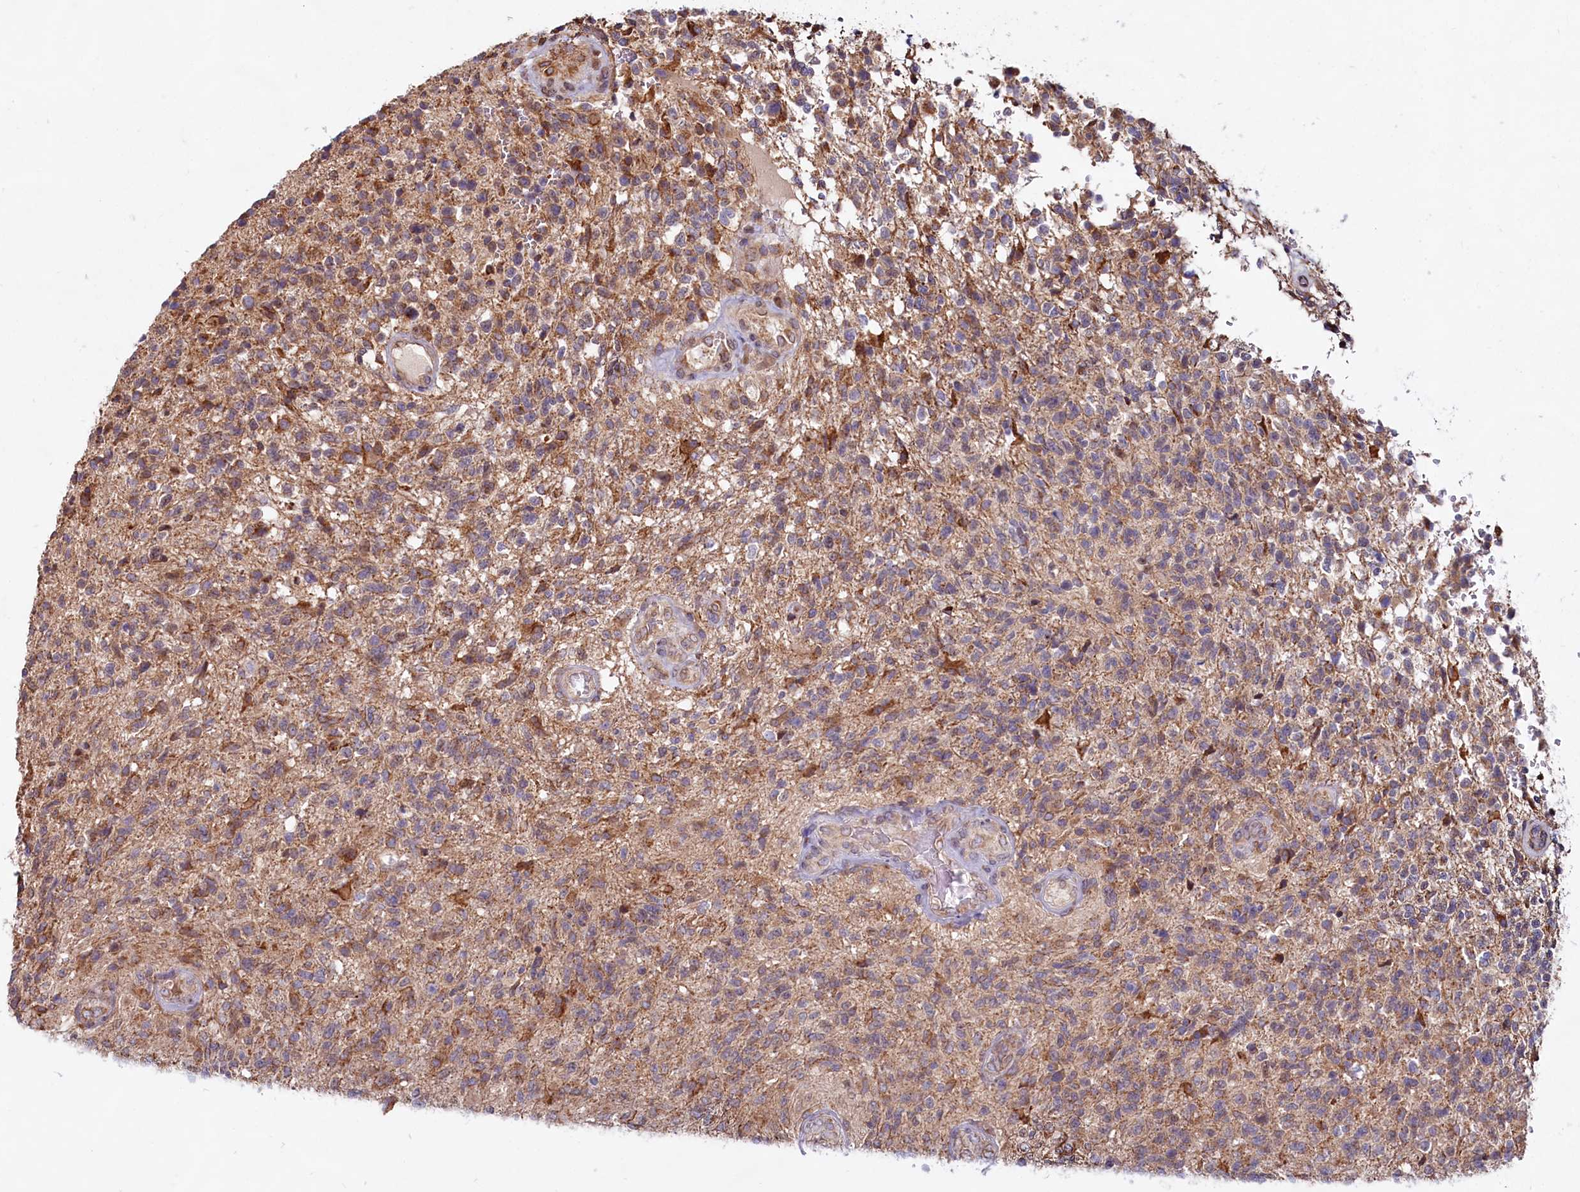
{"staining": {"intensity": "moderate", "quantity": "<25%", "location": "cytoplasmic/membranous"}, "tissue": "glioma", "cell_type": "Tumor cells", "image_type": "cancer", "snomed": [{"axis": "morphology", "description": "Glioma, malignant, High grade"}, {"axis": "topography", "description": "Brain"}], "caption": "Malignant glioma (high-grade) stained for a protein (brown) demonstrates moderate cytoplasmic/membranous positive staining in about <25% of tumor cells.", "gene": "TBC1D19", "patient": {"sex": "male", "age": 56}}